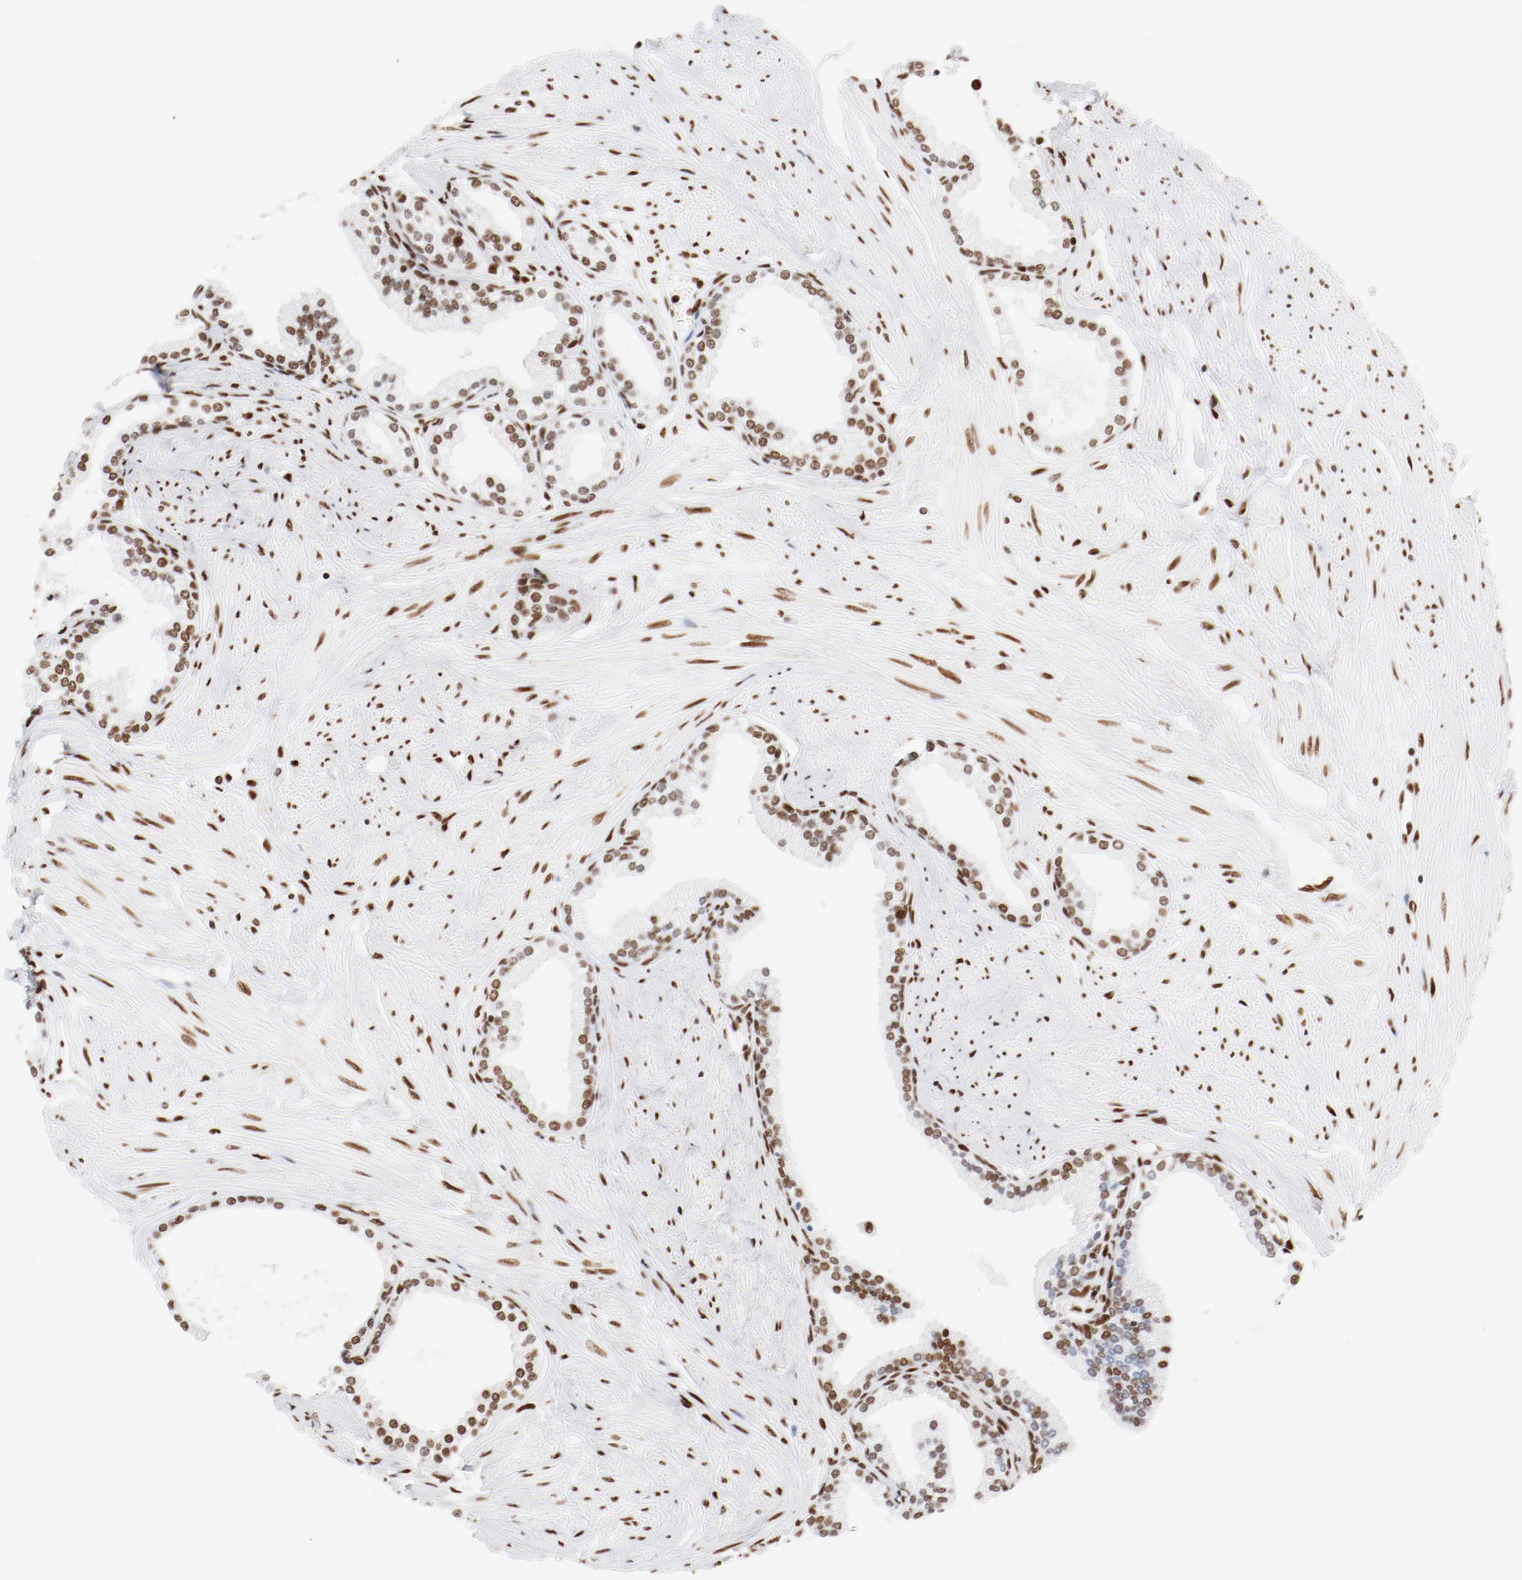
{"staining": {"intensity": "strong", "quantity": ">75%", "location": "nuclear"}, "tissue": "prostate", "cell_type": "Glandular cells", "image_type": "normal", "snomed": [{"axis": "morphology", "description": "Normal tissue, NOS"}, {"axis": "topography", "description": "Prostate"}], "caption": "Immunohistochemistry micrograph of unremarkable prostate: human prostate stained using immunohistochemistry exhibits high levels of strong protein expression localized specifically in the nuclear of glandular cells, appearing as a nuclear brown color.", "gene": "CTBP1", "patient": {"sex": "male", "age": 64}}